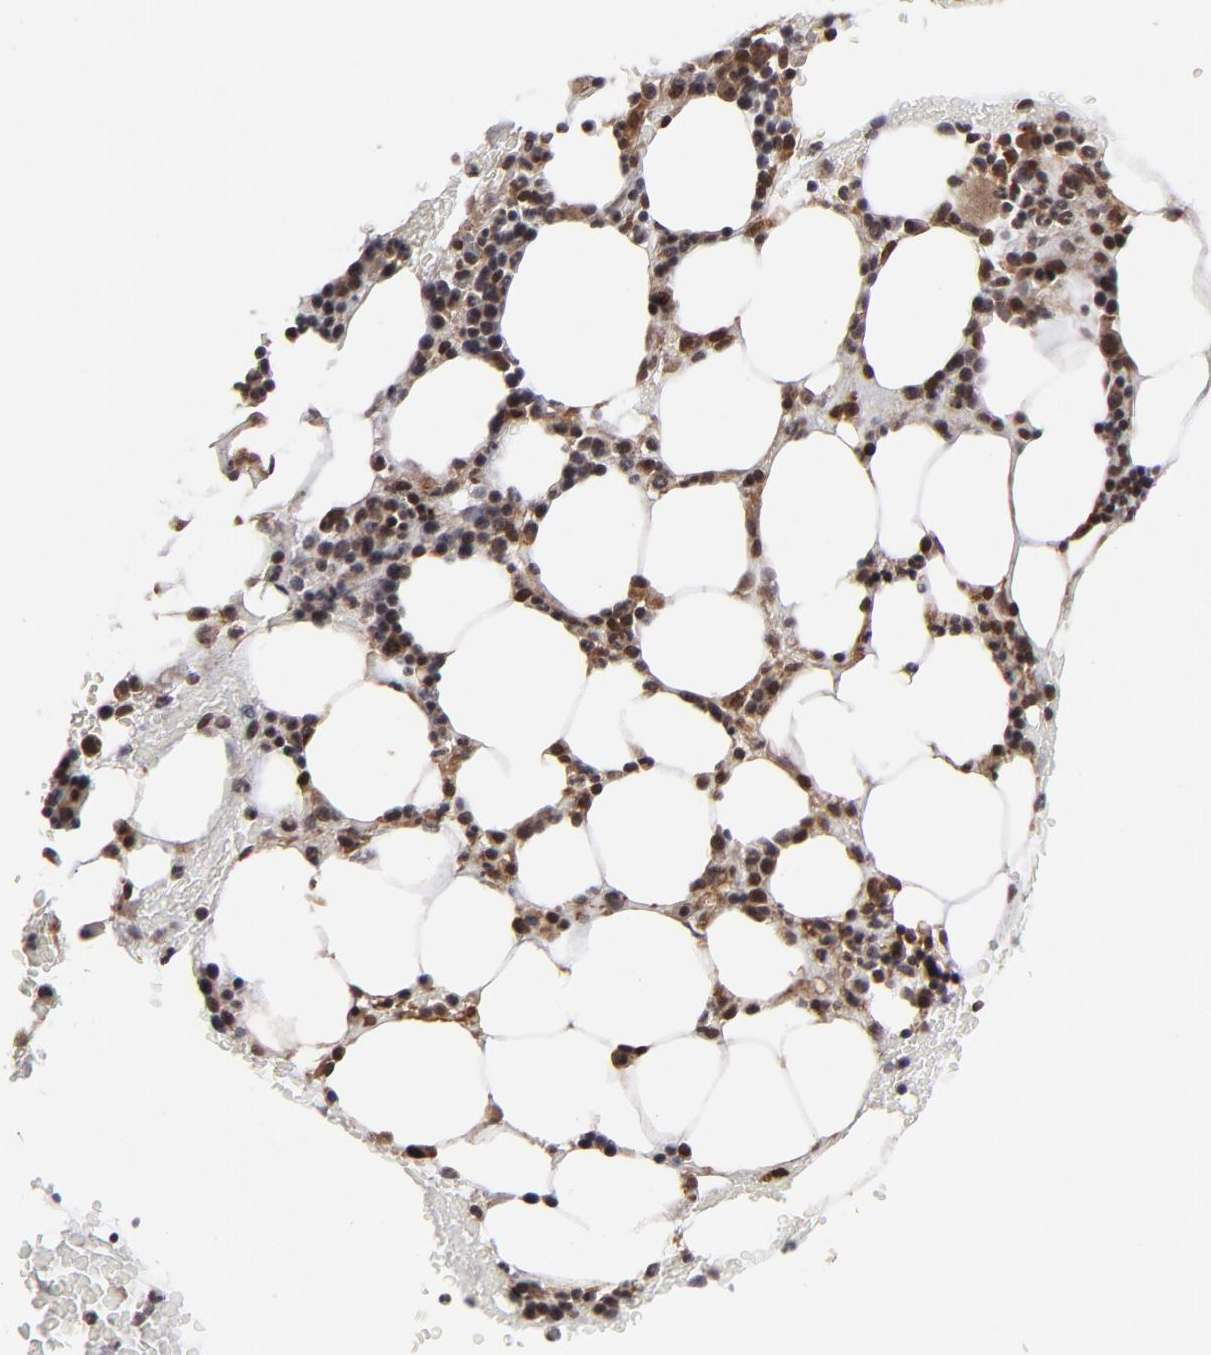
{"staining": {"intensity": "strong", "quantity": "25%-75%", "location": "cytoplasmic/membranous,nuclear"}, "tissue": "bone marrow", "cell_type": "Hematopoietic cells", "image_type": "normal", "snomed": [{"axis": "morphology", "description": "Normal tissue, NOS"}, {"axis": "topography", "description": "Bone marrow"}], "caption": "Human bone marrow stained for a protein (brown) reveals strong cytoplasmic/membranous,nuclear positive positivity in about 25%-75% of hematopoietic cells.", "gene": "RGS6", "patient": {"sex": "female", "age": 84}}